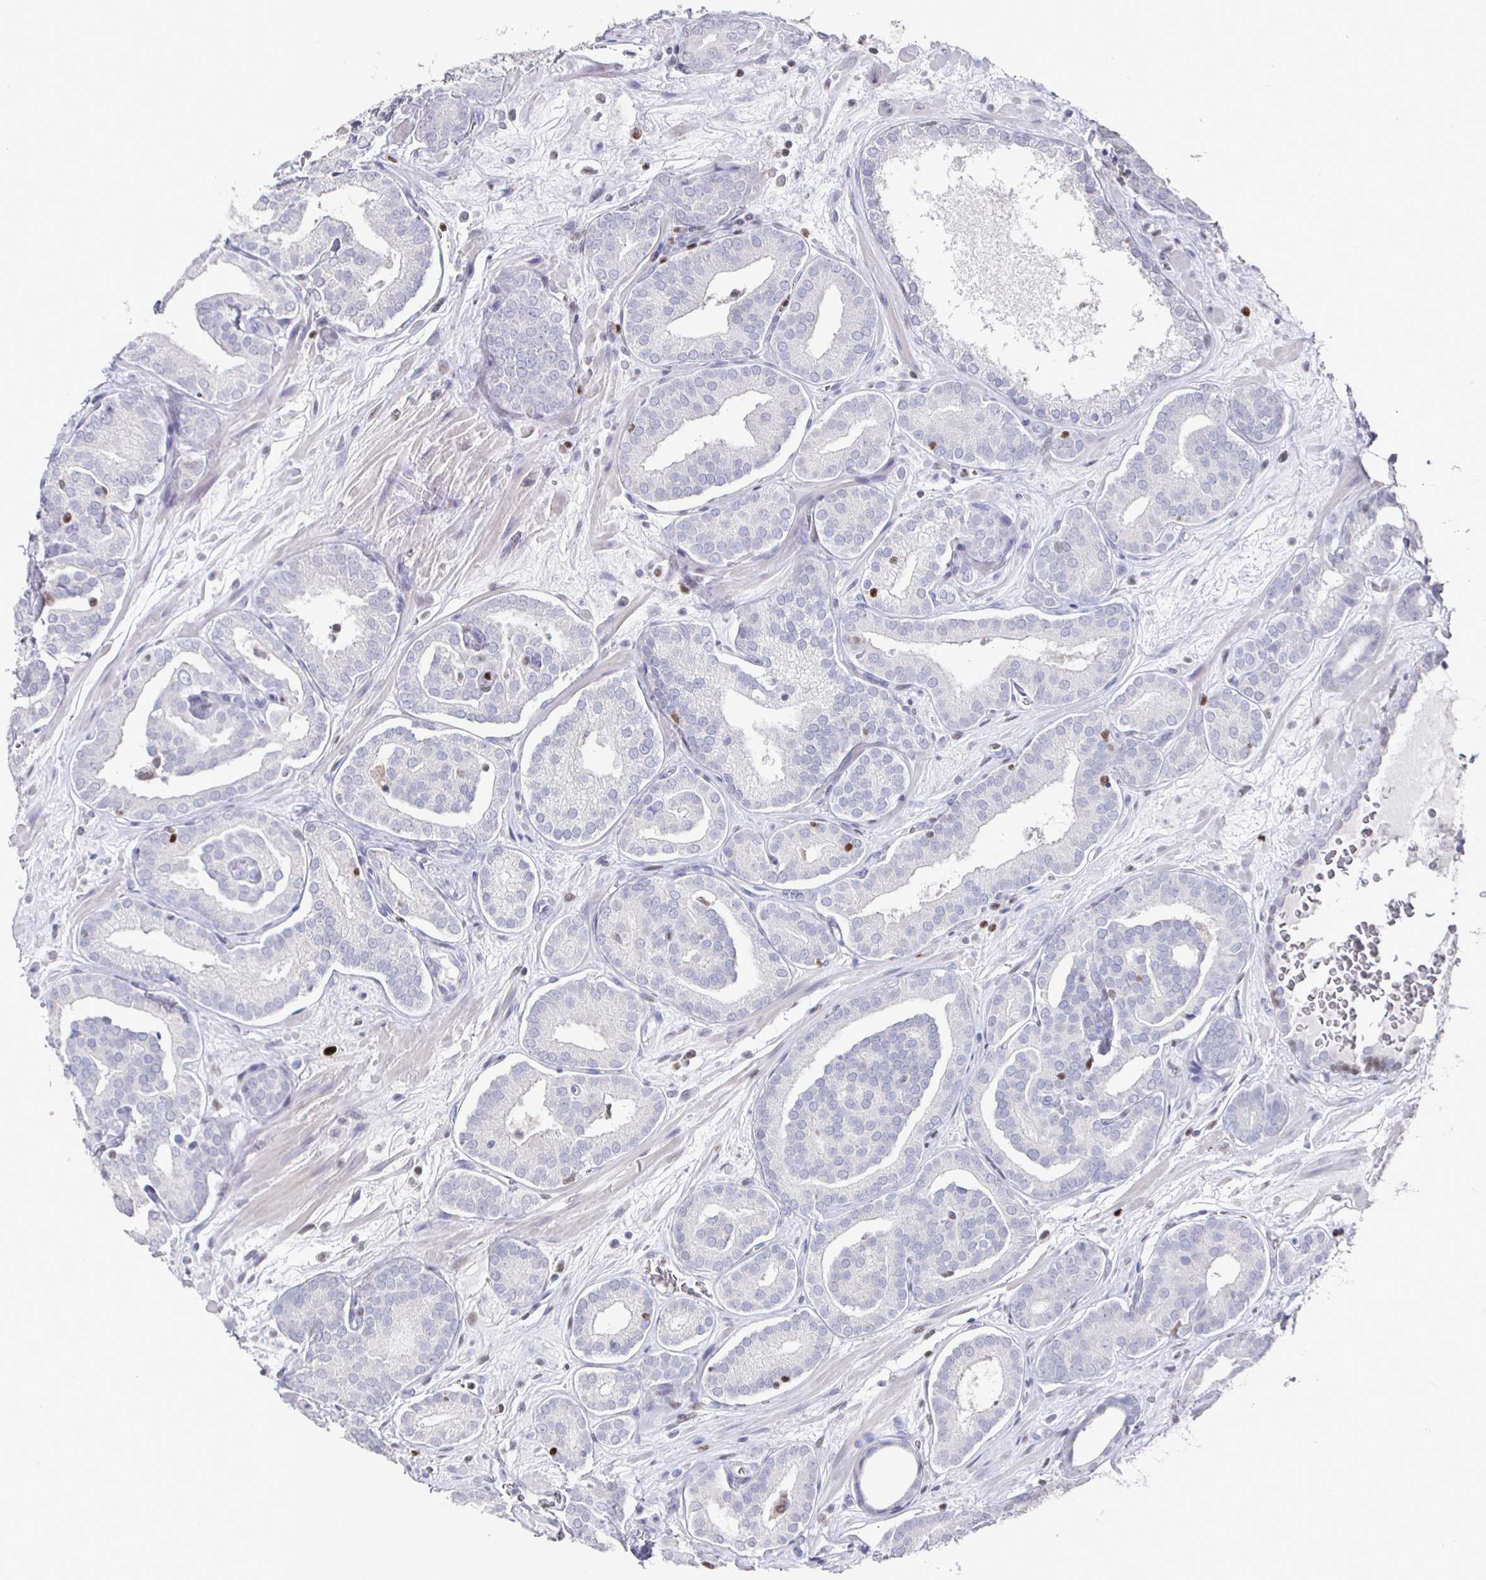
{"staining": {"intensity": "negative", "quantity": "none", "location": "none"}, "tissue": "prostate cancer", "cell_type": "Tumor cells", "image_type": "cancer", "snomed": [{"axis": "morphology", "description": "Adenocarcinoma, High grade"}, {"axis": "topography", "description": "Prostate"}], "caption": "Prostate adenocarcinoma (high-grade) was stained to show a protein in brown. There is no significant staining in tumor cells.", "gene": "RUNX2", "patient": {"sex": "male", "age": 66}}